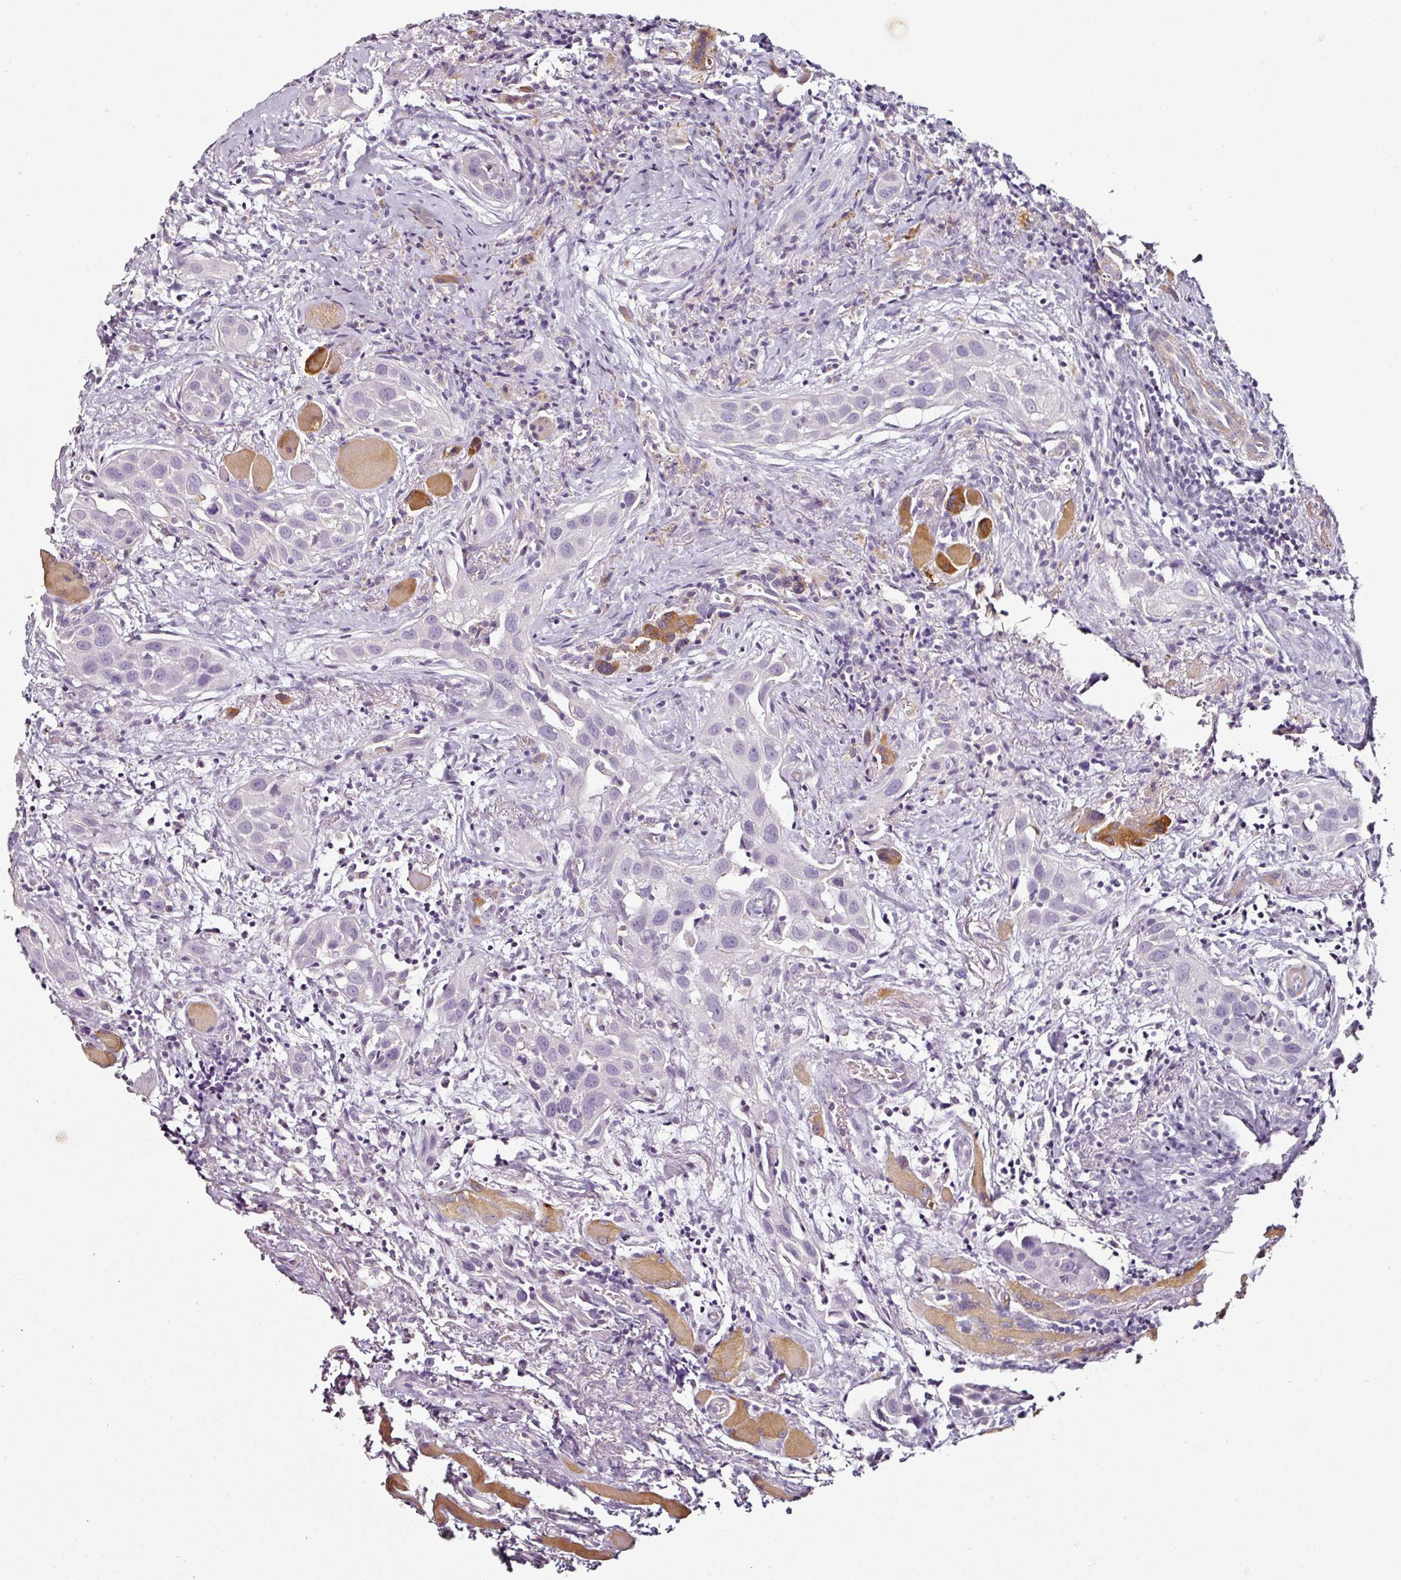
{"staining": {"intensity": "negative", "quantity": "none", "location": "none"}, "tissue": "head and neck cancer", "cell_type": "Tumor cells", "image_type": "cancer", "snomed": [{"axis": "morphology", "description": "Squamous cell carcinoma, NOS"}, {"axis": "topography", "description": "Oral tissue"}, {"axis": "topography", "description": "Head-Neck"}], "caption": "Tumor cells show no significant protein staining in squamous cell carcinoma (head and neck).", "gene": "CAP2", "patient": {"sex": "female", "age": 50}}